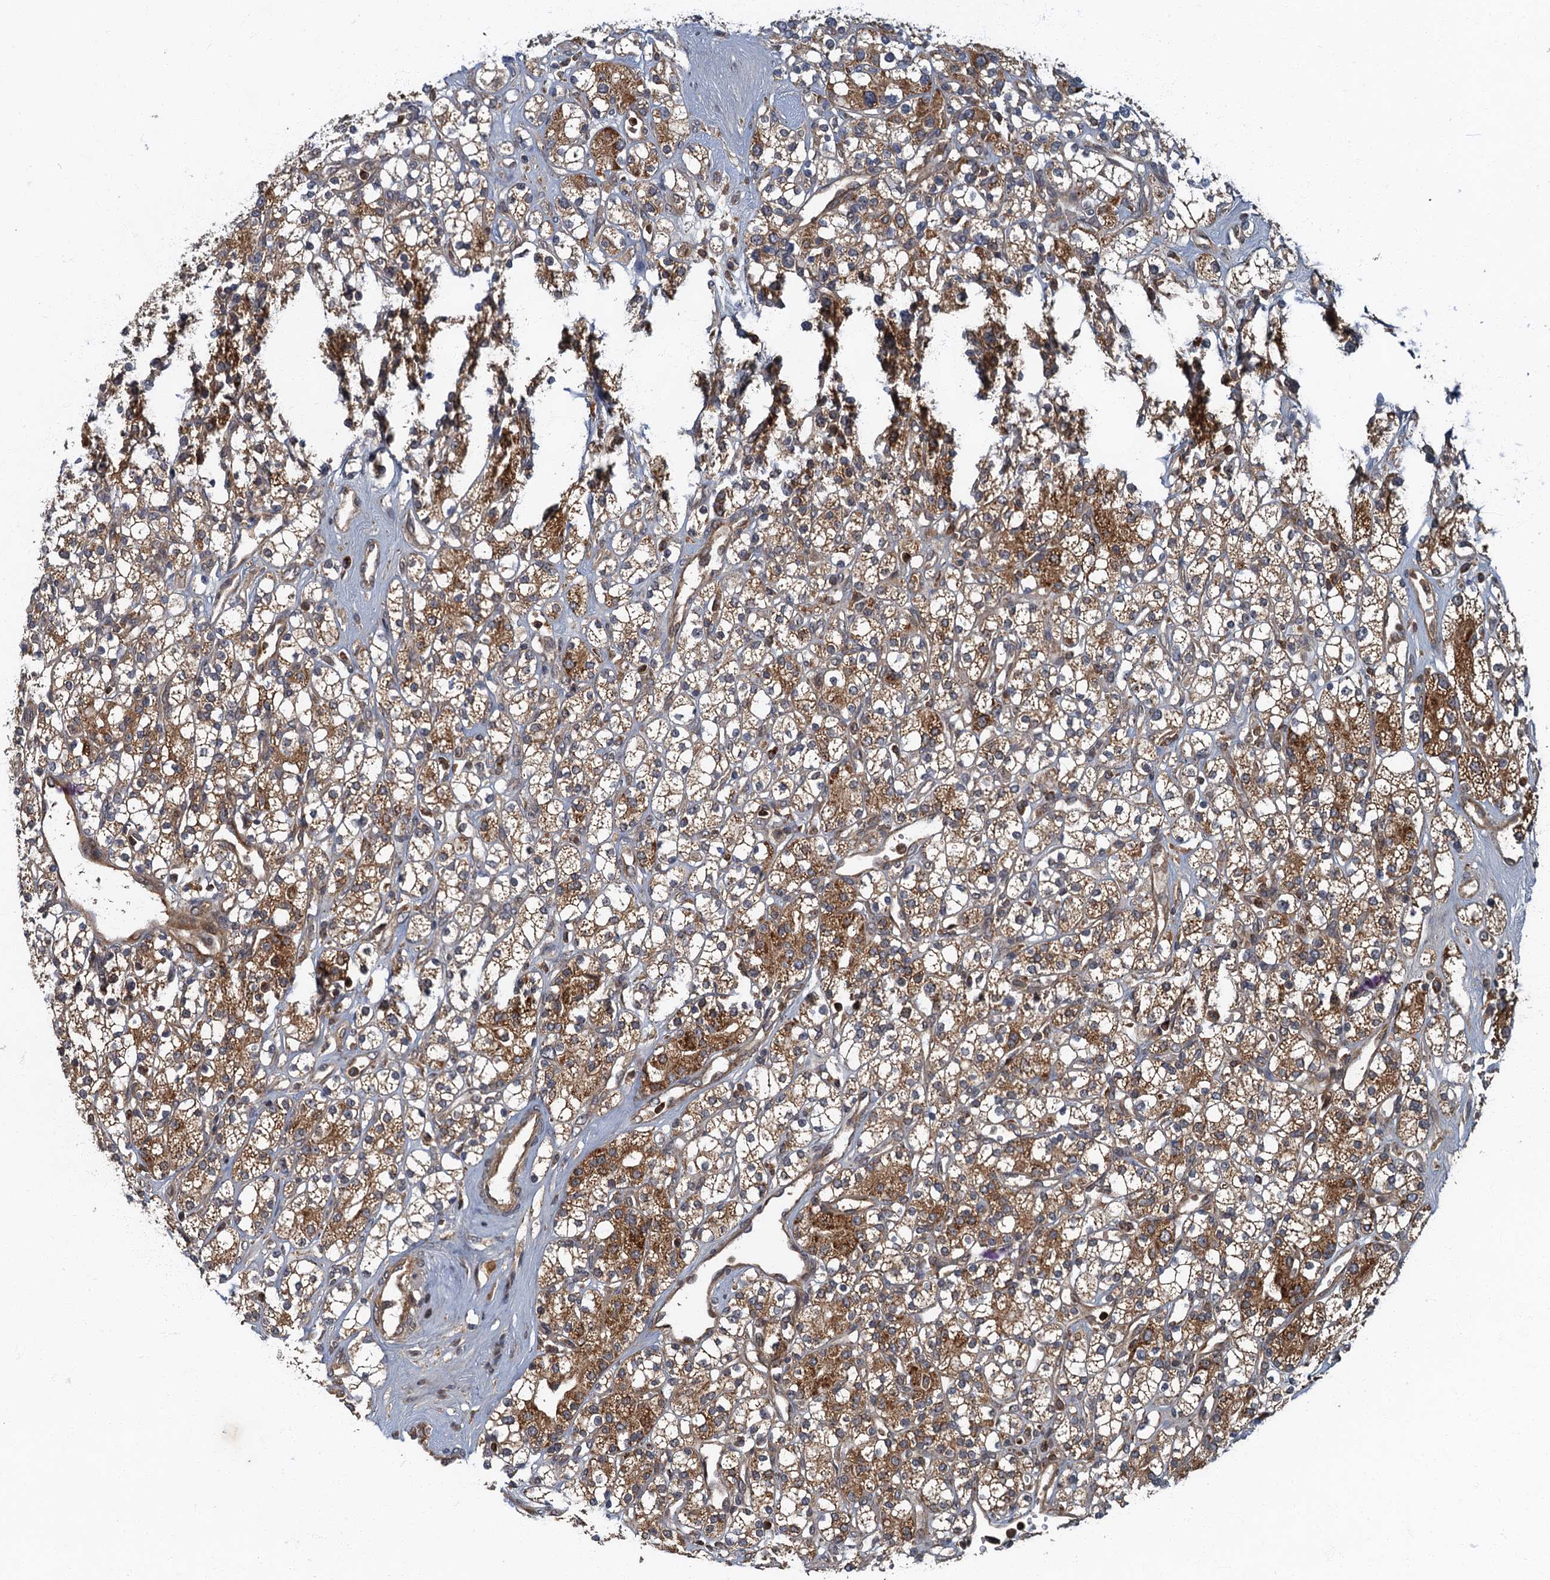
{"staining": {"intensity": "moderate", "quantity": ">75%", "location": "cytoplasmic/membranous"}, "tissue": "renal cancer", "cell_type": "Tumor cells", "image_type": "cancer", "snomed": [{"axis": "morphology", "description": "Adenocarcinoma, NOS"}, {"axis": "topography", "description": "Kidney"}], "caption": "Immunohistochemistry (DAB (3,3'-diaminobenzidine)) staining of renal cancer (adenocarcinoma) shows moderate cytoplasmic/membranous protein positivity in about >75% of tumor cells.", "gene": "SLC11A2", "patient": {"sex": "male", "age": 77}}